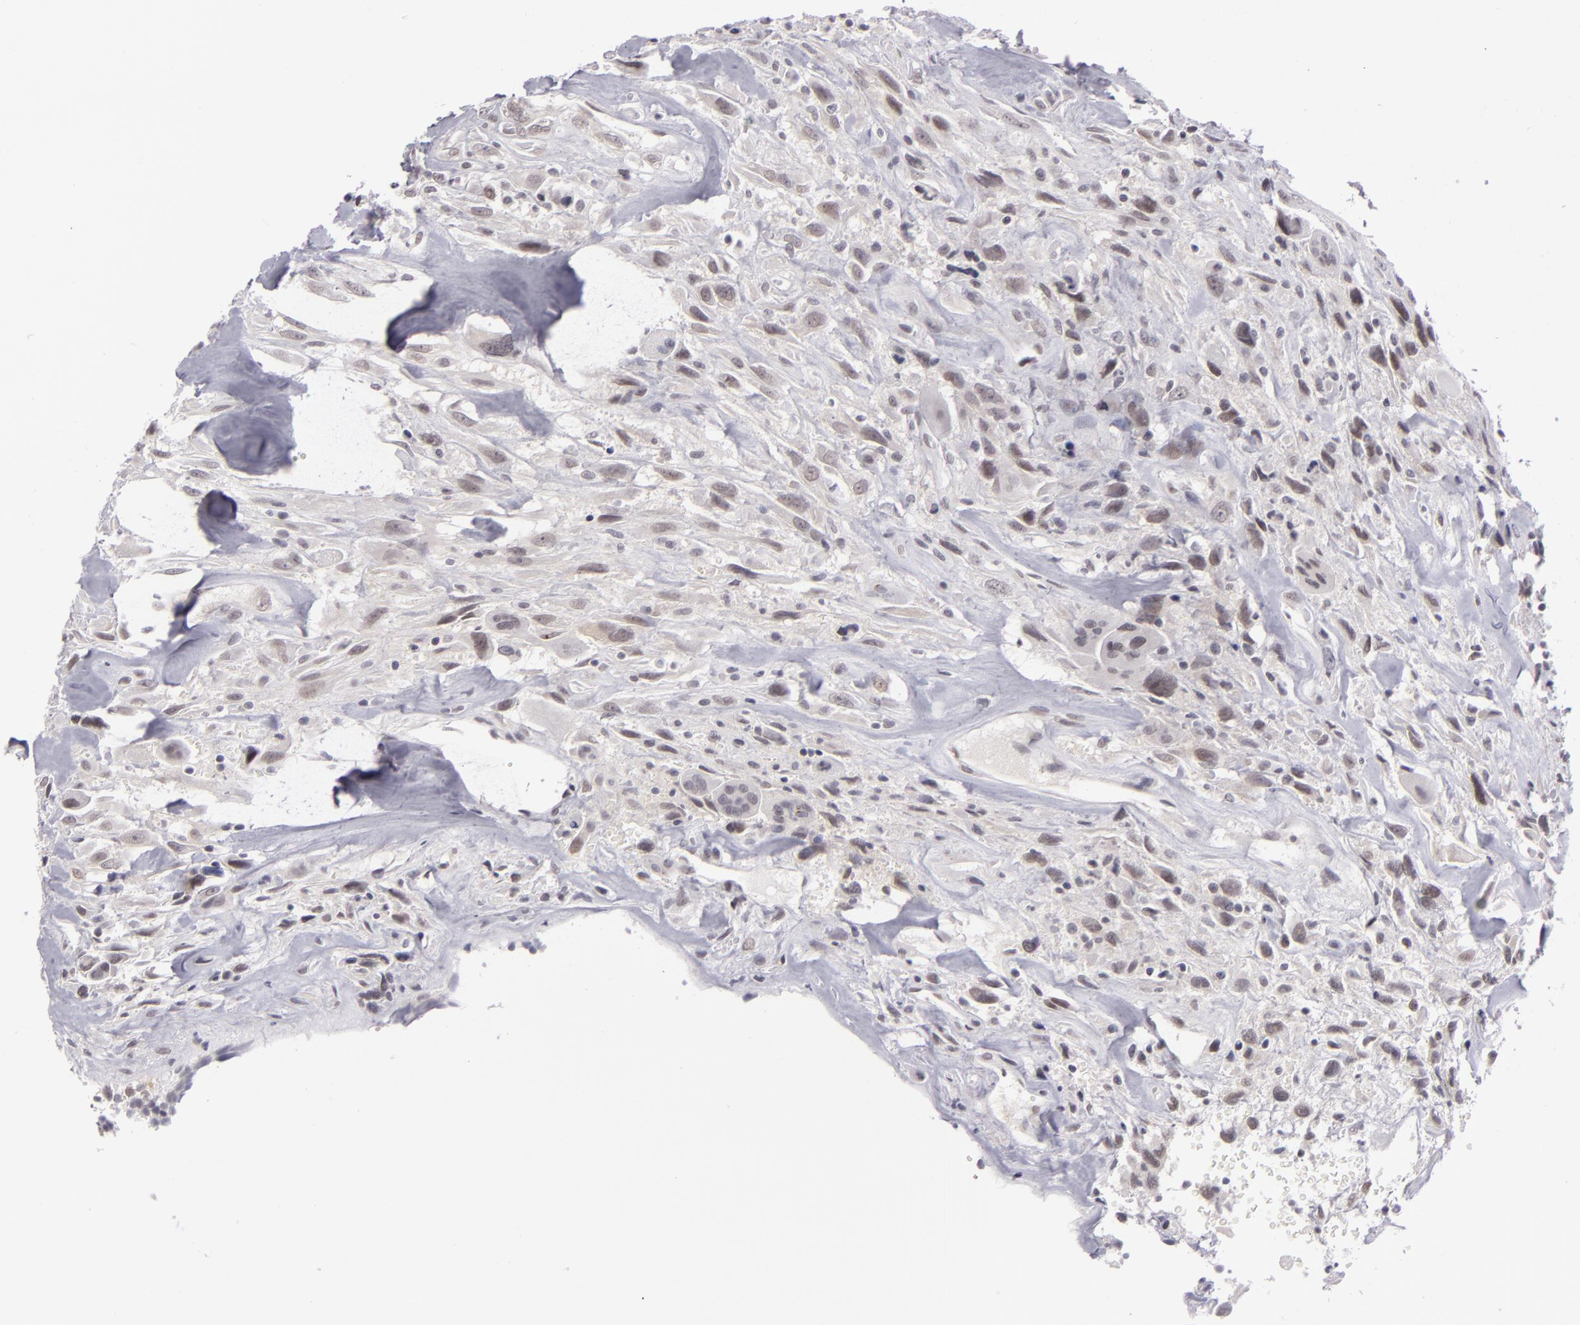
{"staining": {"intensity": "weak", "quantity": "25%-75%", "location": "nuclear"}, "tissue": "breast cancer", "cell_type": "Tumor cells", "image_type": "cancer", "snomed": [{"axis": "morphology", "description": "Neoplasm, malignant, NOS"}, {"axis": "topography", "description": "Breast"}], "caption": "Immunohistochemical staining of breast cancer shows weak nuclear protein expression in approximately 25%-75% of tumor cells. (Stains: DAB (3,3'-diaminobenzidine) in brown, nuclei in blue, Microscopy: brightfield microscopy at high magnification).", "gene": "ZNF205", "patient": {"sex": "female", "age": 50}}